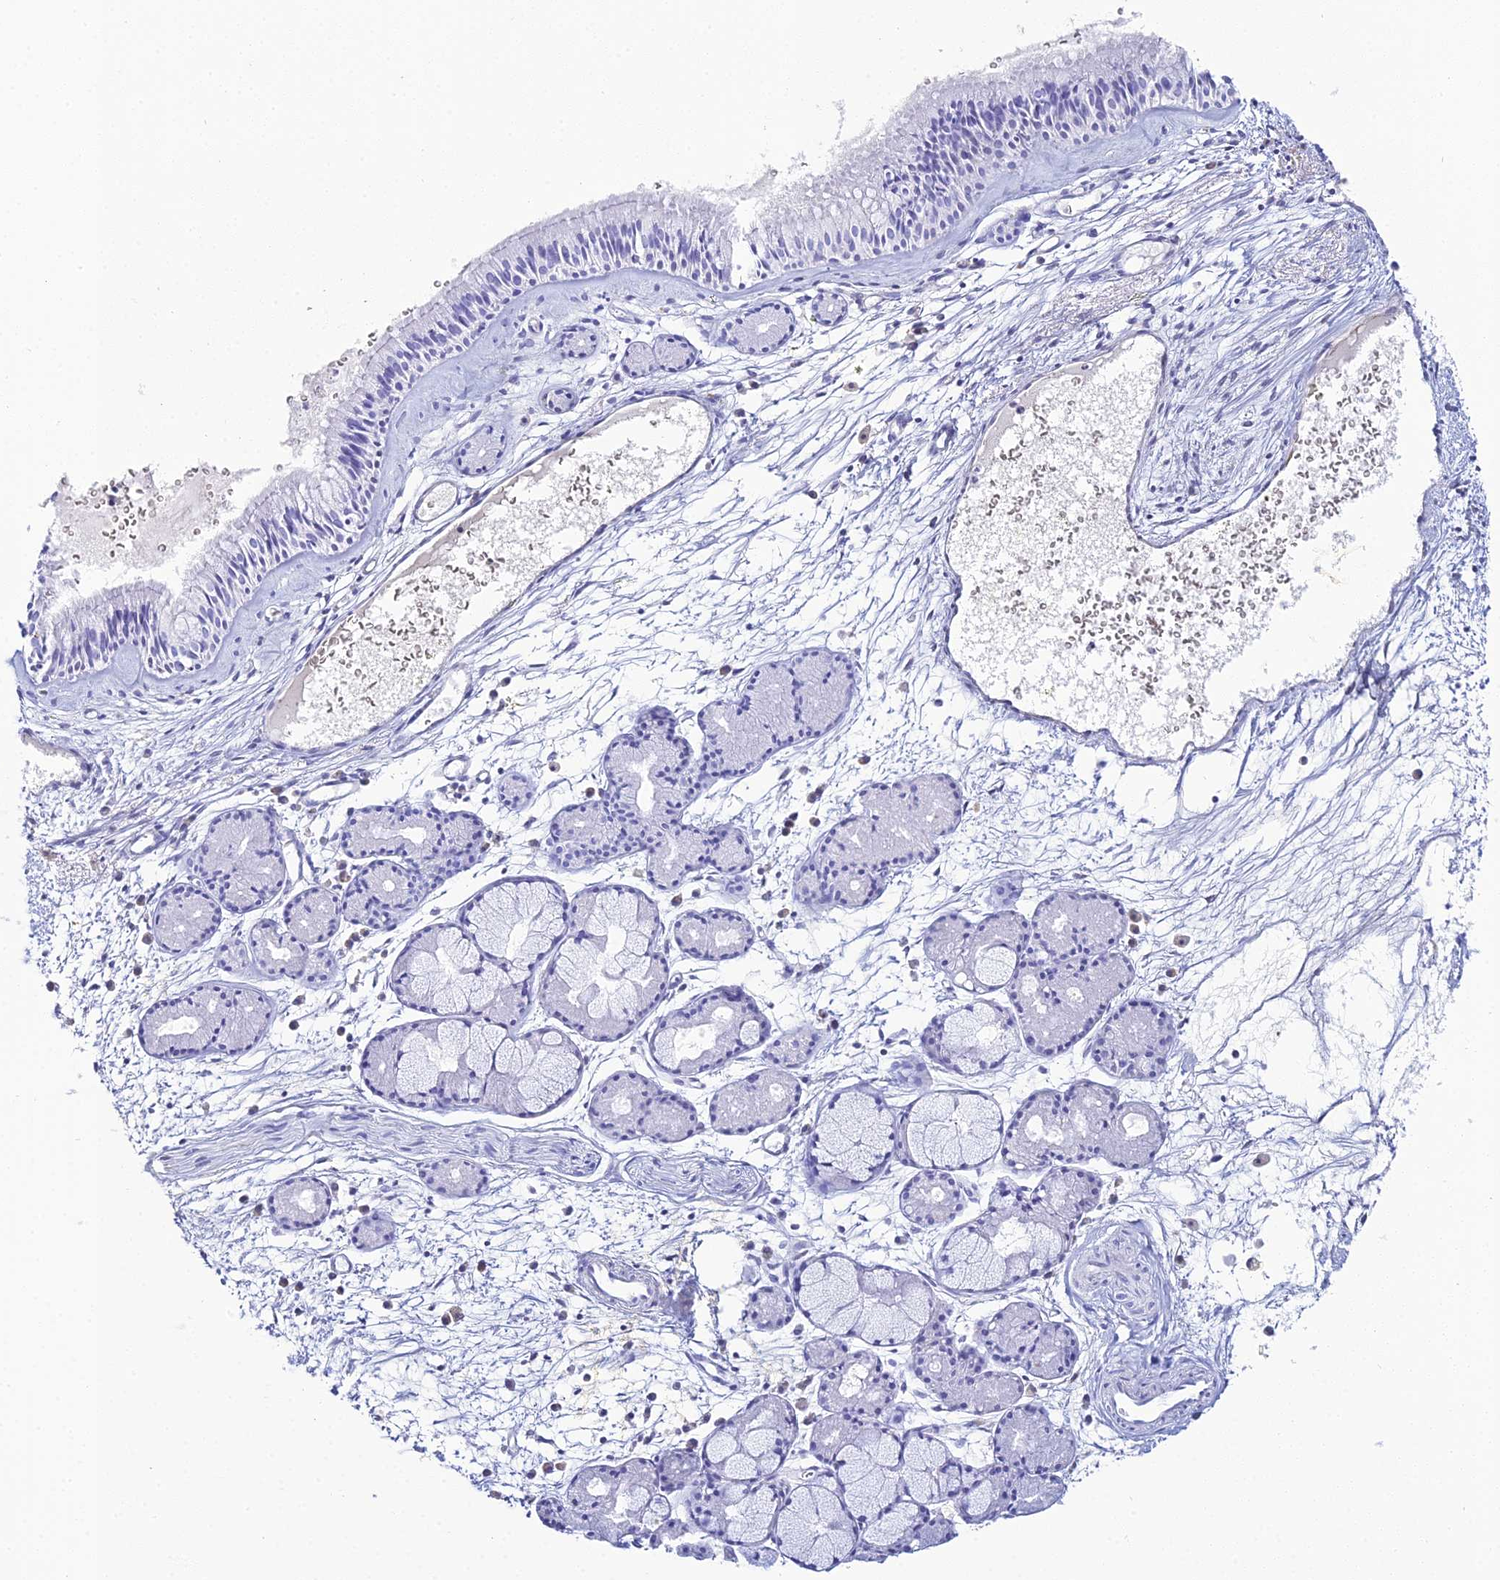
{"staining": {"intensity": "negative", "quantity": "none", "location": "none"}, "tissue": "nasopharynx", "cell_type": "Respiratory epithelial cells", "image_type": "normal", "snomed": [{"axis": "morphology", "description": "Normal tissue, NOS"}, {"axis": "topography", "description": "Nasopharynx"}], "caption": "Micrograph shows no protein expression in respiratory epithelial cells of normal nasopharynx.", "gene": "CELA3A", "patient": {"sex": "male", "age": 81}}